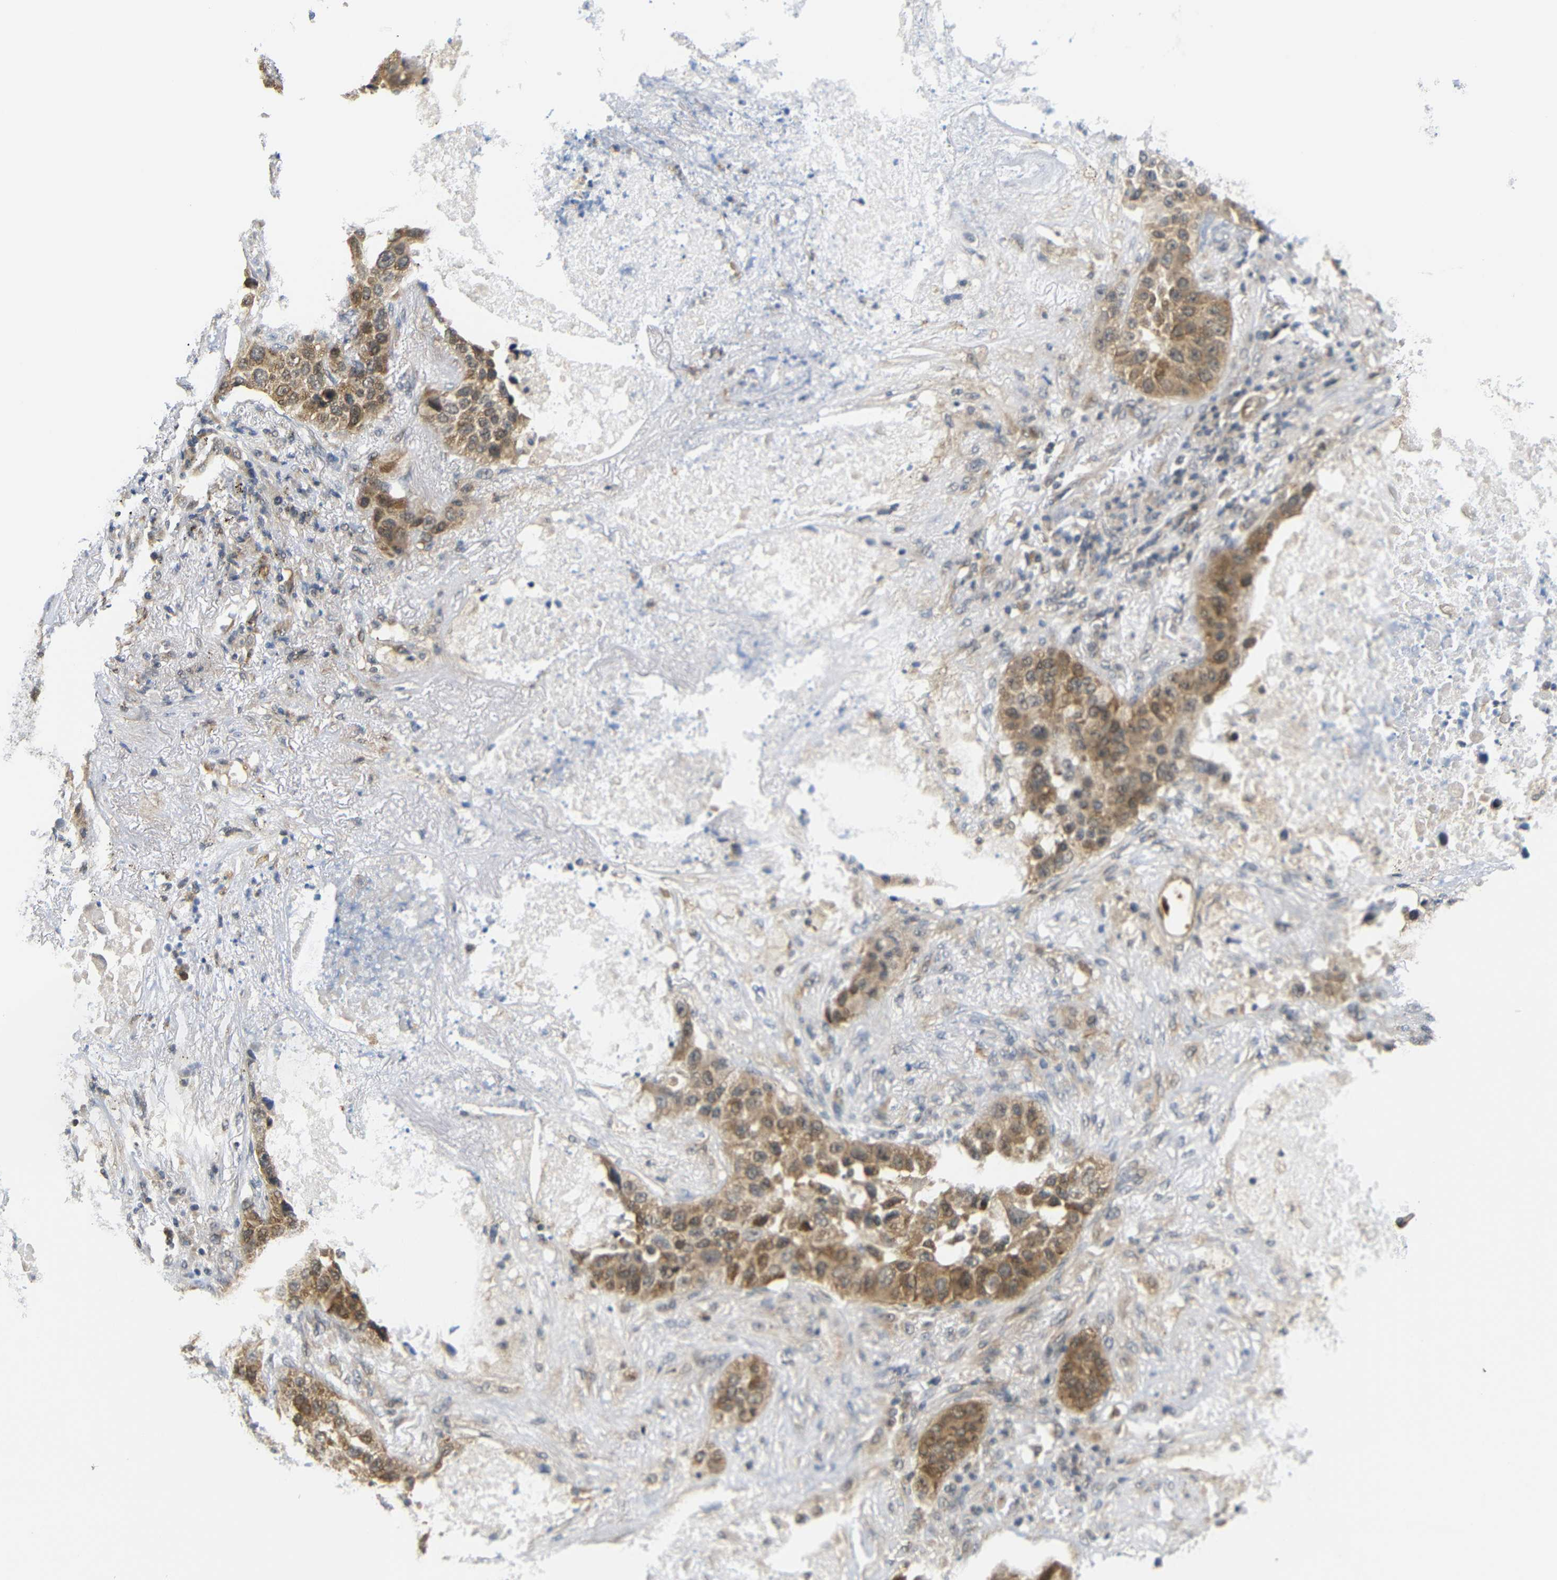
{"staining": {"intensity": "moderate", "quantity": ">75%", "location": "cytoplasmic/membranous"}, "tissue": "lung cancer", "cell_type": "Tumor cells", "image_type": "cancer", "snomed": [{"axis": "morphology", "description": "Squamous cell carcinoma, NOS"}, {"axis": "topography", "description": "Lung"}], "caption": "A medium amount of moderate cytoplasmic/membranous staining is appreciated in approximately >75% of tumor cells in lung squamous cell carcinoma tissue.", "gene": "GJA5", "patient": {"sex": "male", "age": 57}}